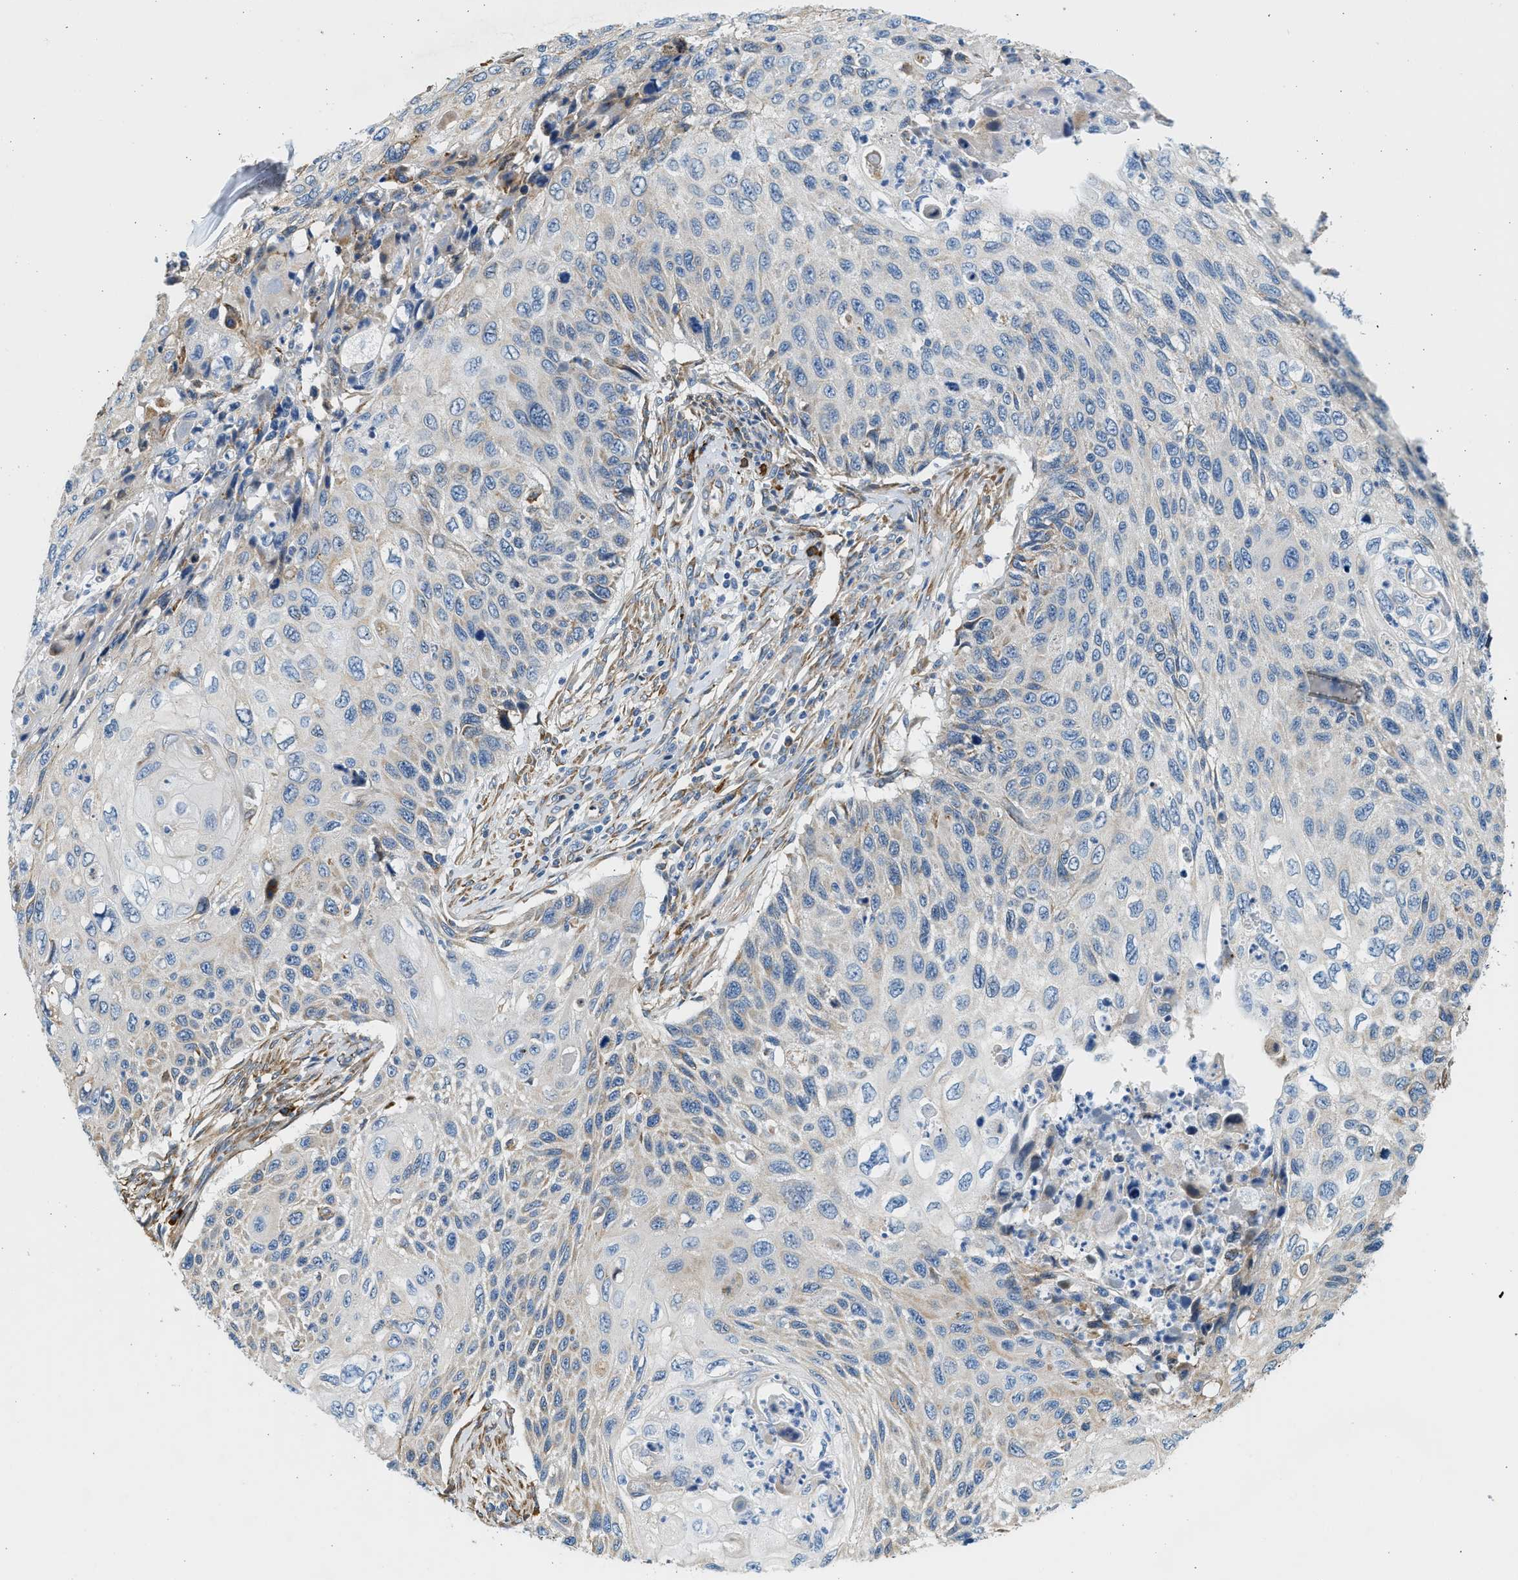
{"staining": {"intensity": "weak", "quantity": "<25%", "location": "cytoplasmic/membranous"}, "tissue": "cervical cancer", "cell_type": "Tumor cells", "image_type": "cancer", "snomed": [{"axis": "morphology", "description": "Squamous cell carcinoma, NOS"}, {"axis": "topography", "description": "Cervix"}], "caption": "Human cervical cancer (squamous cell carcinoma) stained for a protein using IHC shows no staining in tumor cells.", "gene": "CNTN6", "patient": {"sex": "female", "age": 70}}